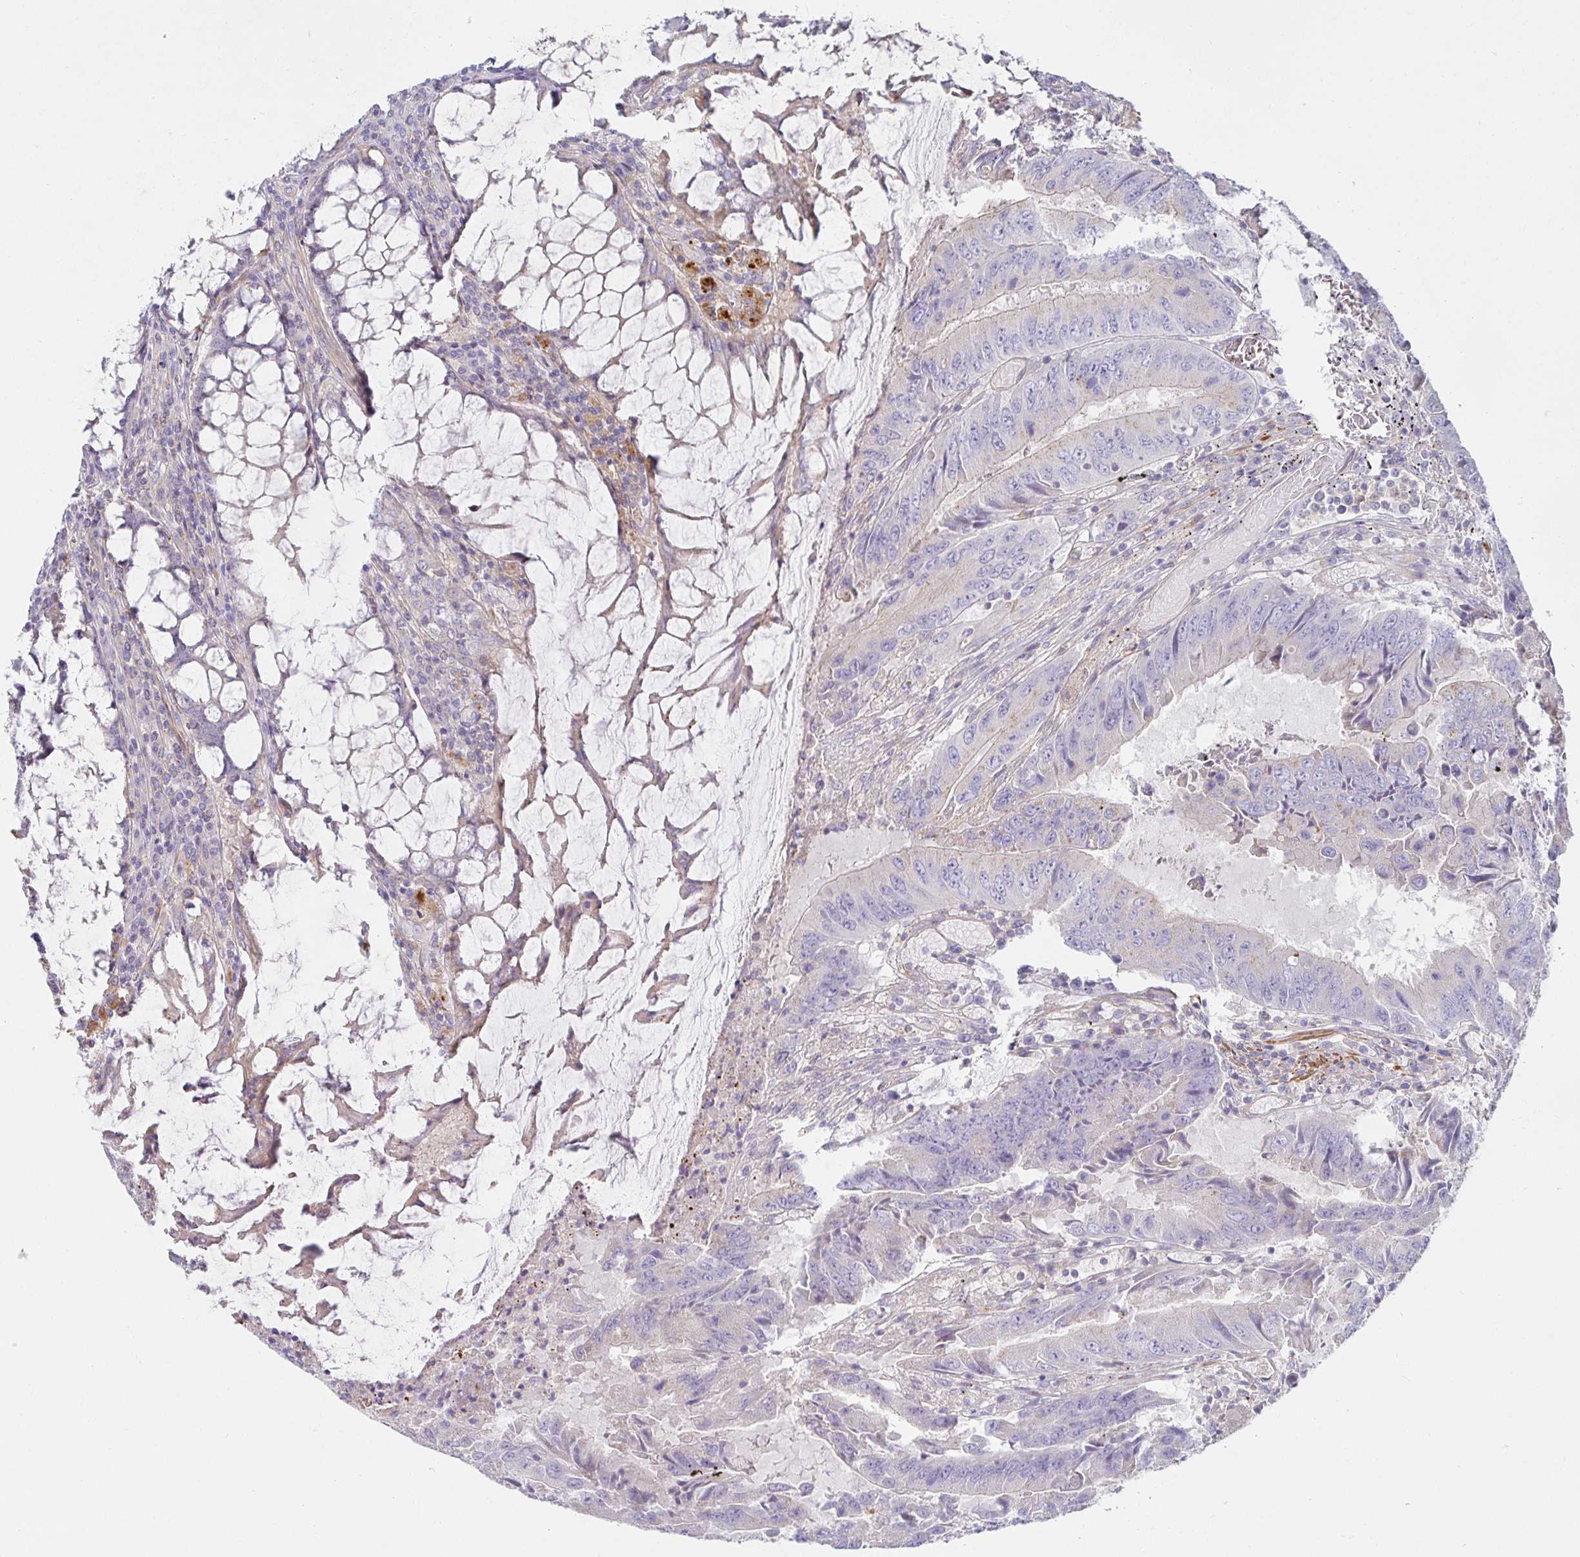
{"staining": {"intensity": "negative", "quantity": "none", "location": "none"}, "tissue": "colorectal cancer", "cell_type": "Tumor cells", "image_type": "cancer", "snomed": [{"axis": "morphology", "description": "Adenocarcinoma, NOS"}, {"axis": "topography", "description": "Colon"}], "caption": "Immunohistochemical staining of colorectal cancer (adenocarcinoma) demonstrates no significant expression in tumor cells.", "gene": "METTL22", "patient": {"sex": "male", "age": 53}}